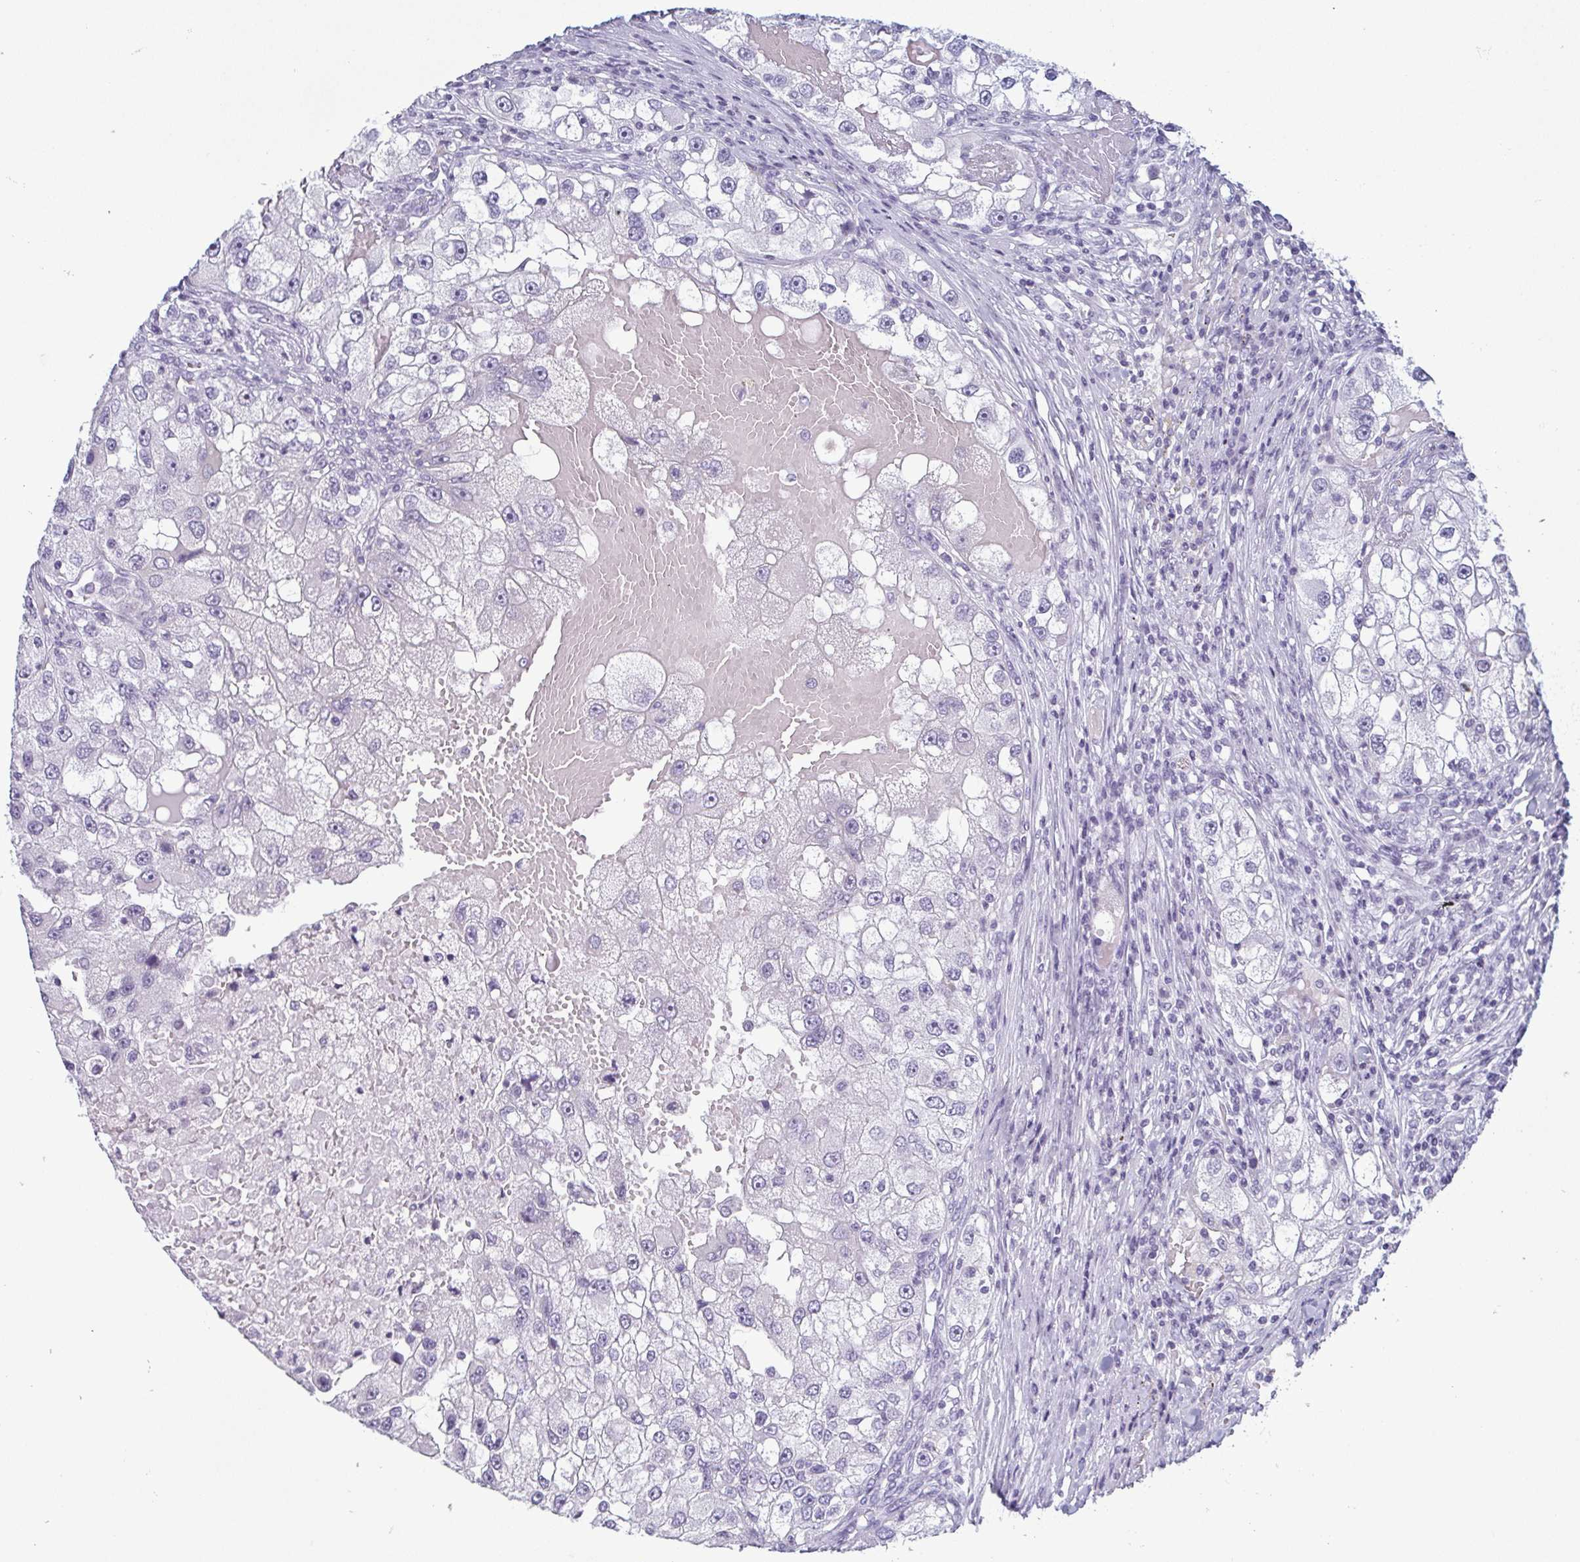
{"staining": {"intensity": "negative", "quantity": "none", "location": "none"}, "tissue": "renal cancer", "cell_type": "Tumor cells", "image_type": "cancer", "snomed": [{"axis": "morphology", "description": "Adenocarcinoma, NOS"}, {"axis": "topography", "description": "Kidney"}], "caption": "Renal cancer stained for a protein using immunohistochemistry (IHC) shows no positivity tumor cells.", "gene": "KRT78", "patient": {"sex": "male", "age": 63}}